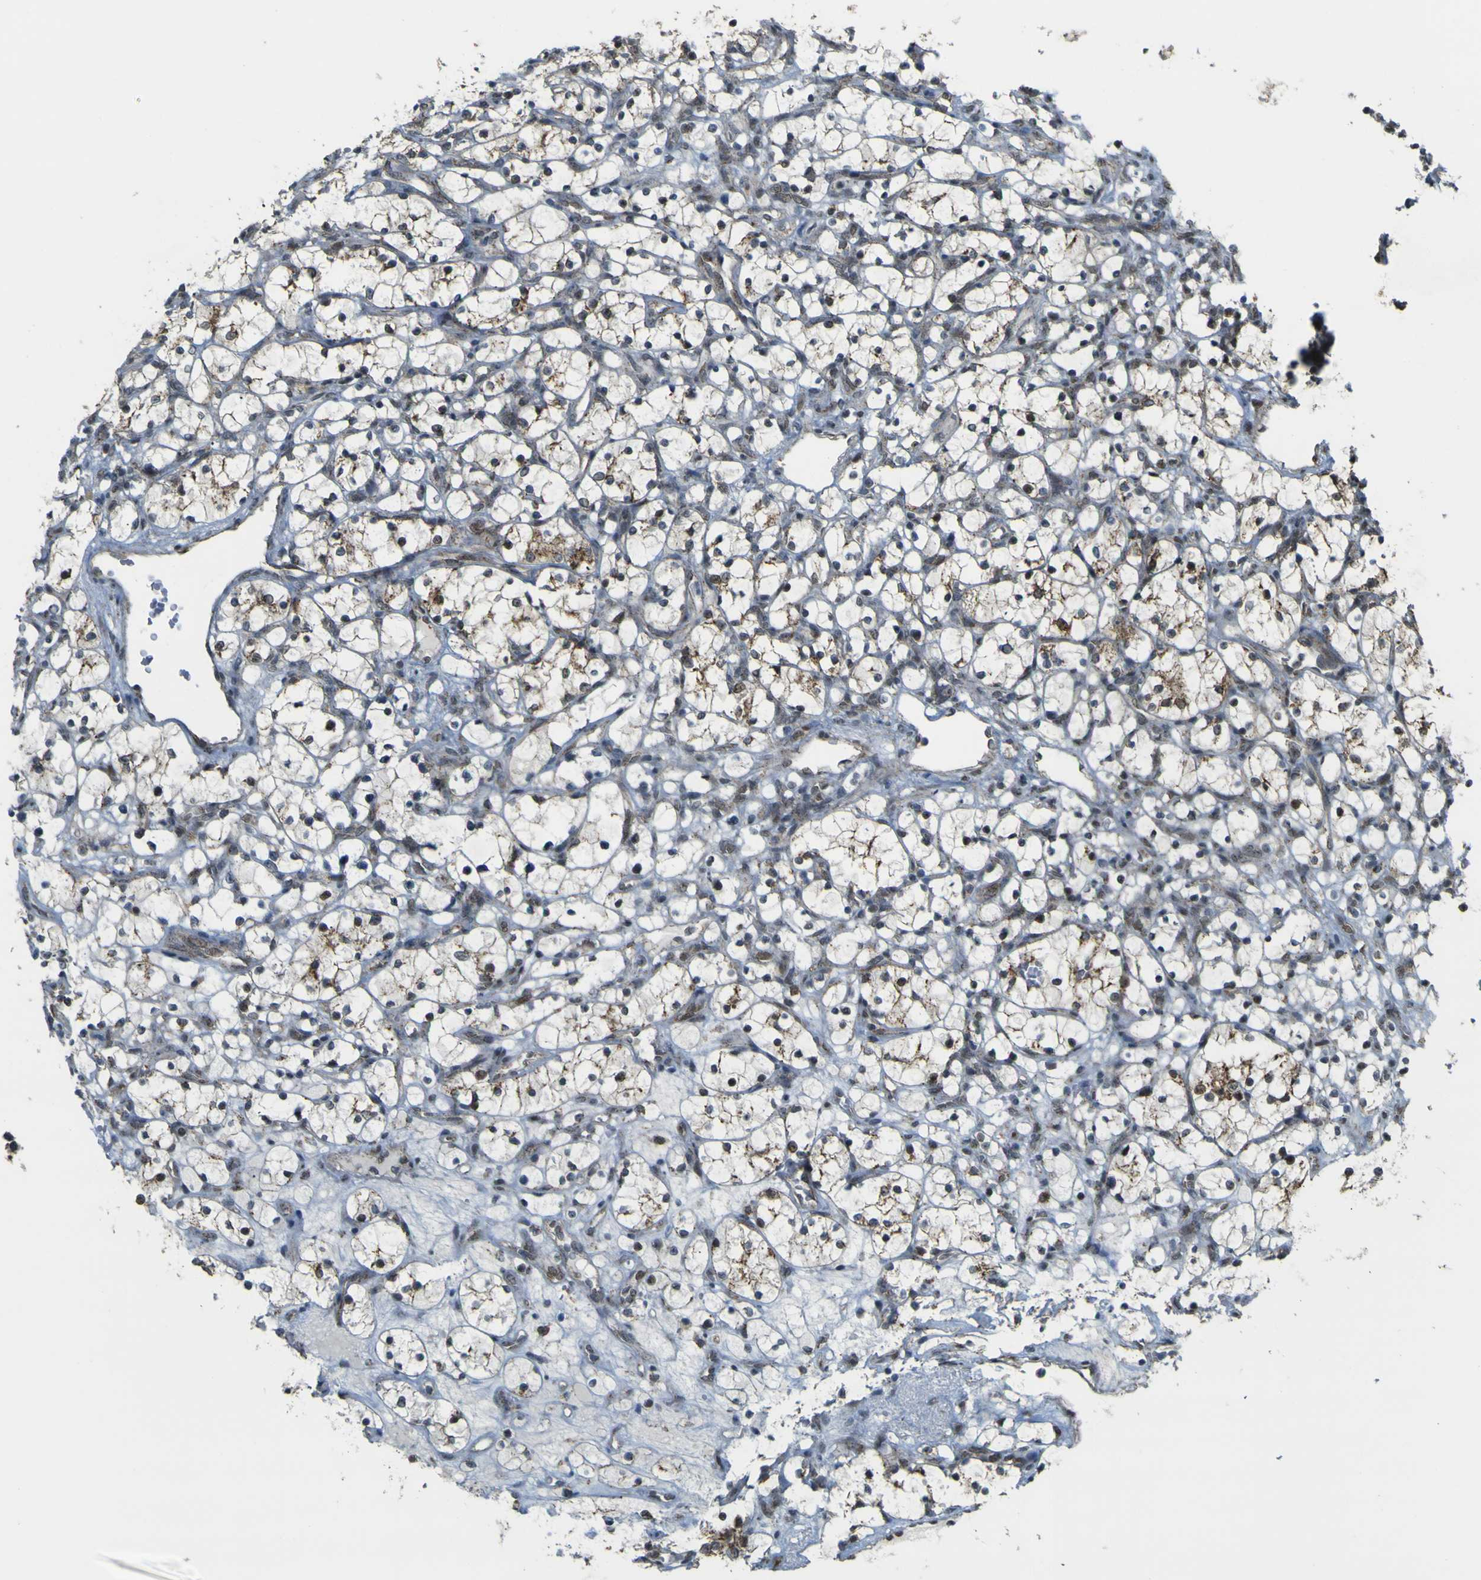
{"staining": {"intensity": "moderate", "quantity": "<25%", "location": "cytoplasmic/membranous"}, "tissue": "renal cancer", "cell_type": "Tumor cells", "image_type": "cancer", "snomed": [{"axis": "morphology", "description": "Adenocarcinoma, NOS"}, {"axis": "topography", "description": "Kidney"}], "caption": "The photomicrograph exhibits immunohistochemical staining of renal adenocarcinoma. There is moderate cytoplasmic/membranous expression is seen in approximately <25% of tumor cells.", "gene": "ACBD5", "patient": {"sex": "female", "age": 69}}